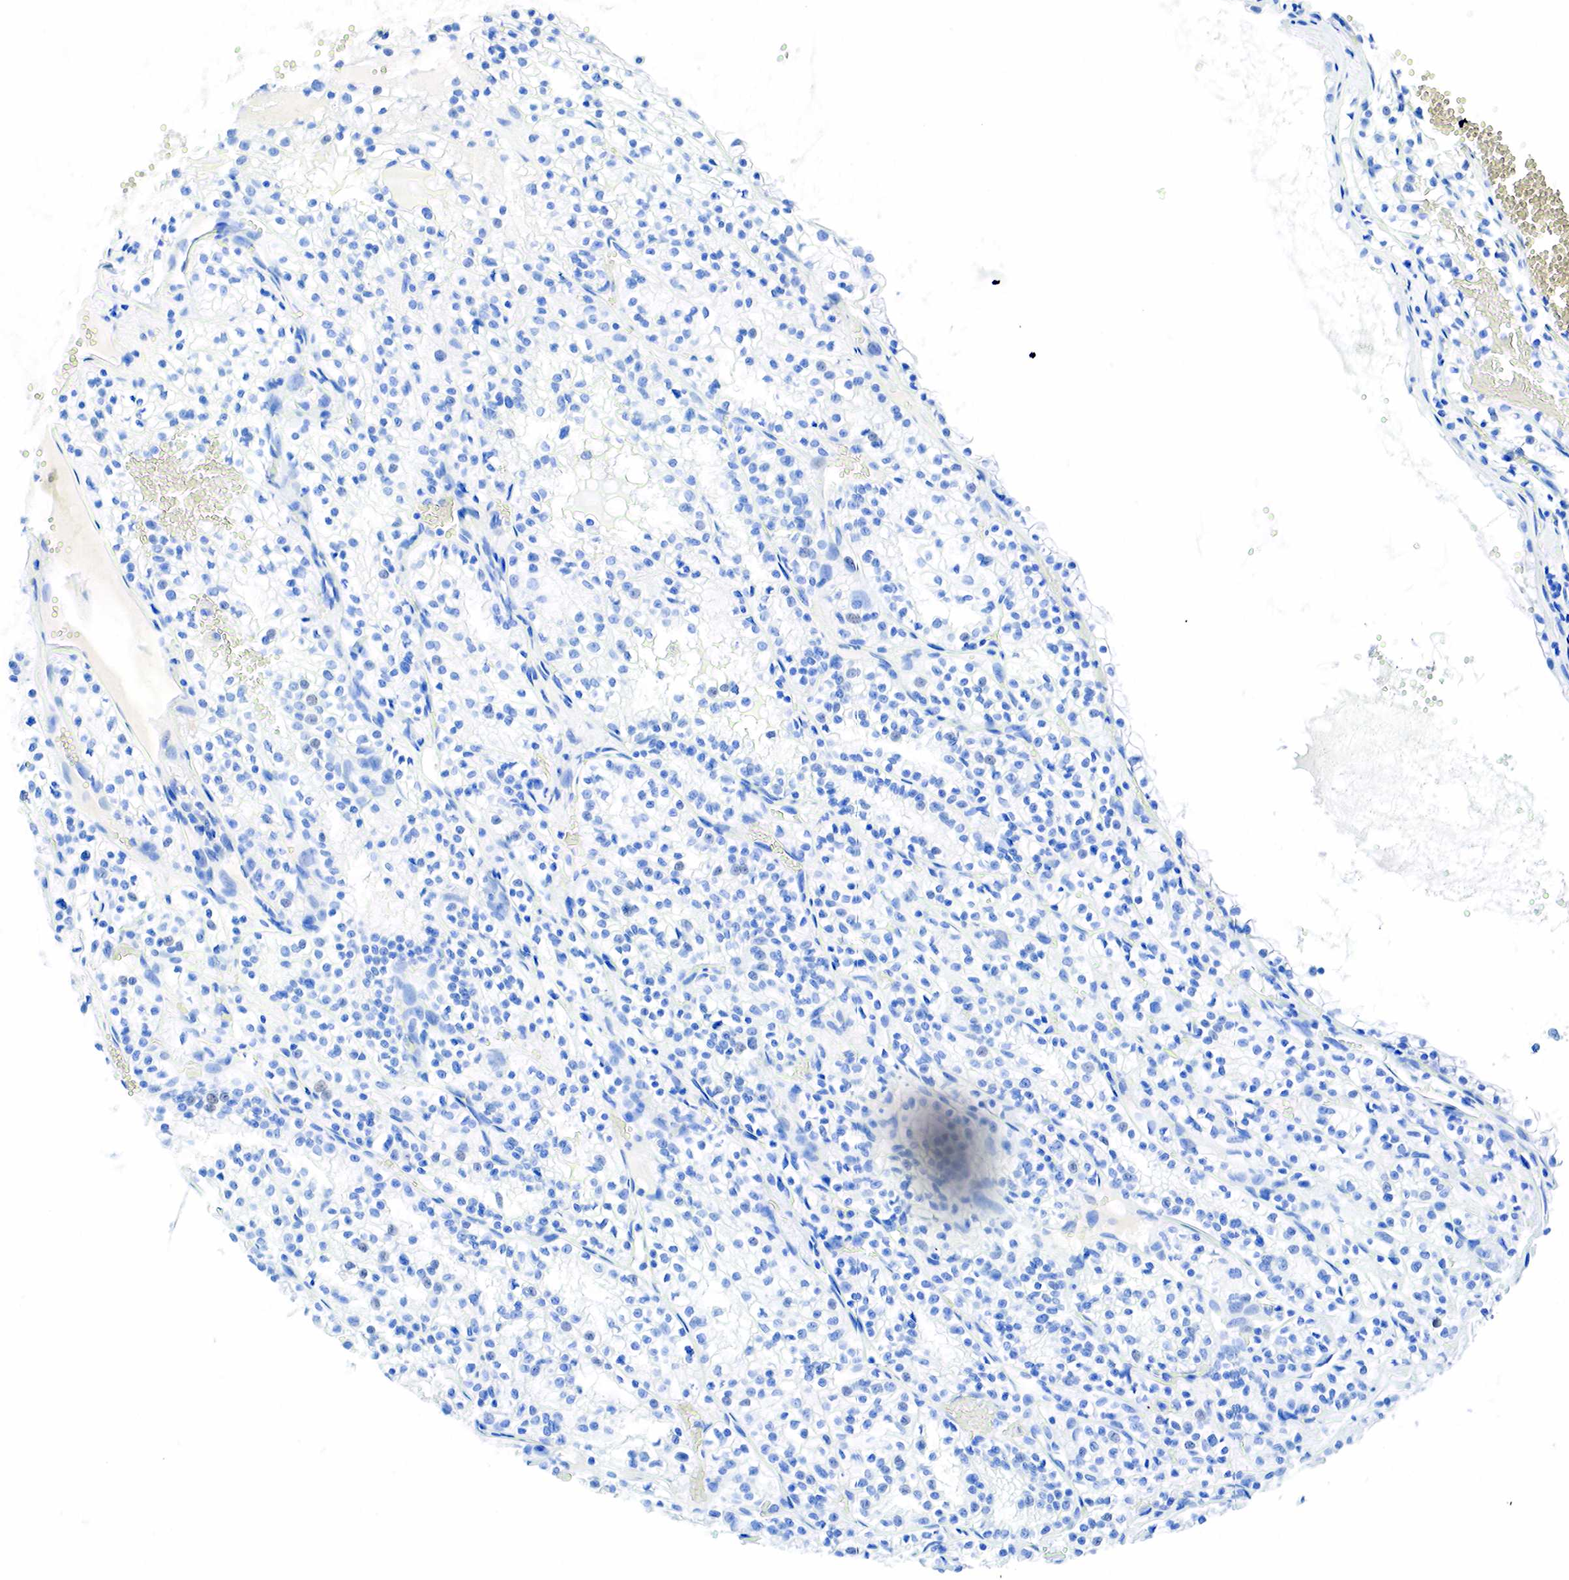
{"staining": {"intensity": "negative", "quantity": "none", "location": "none"}, "tissue": "renal cancer", "cell_type": "Tumor cells", "image_type": "cancer", "snomed": [{"axis": "morphology", "description": "Adenocarcinoma, NOS"}, {"axis": "topography", "description": "Kidney"}], "caption": "Adenocarcinoma (renal) was stained to show a protein in brown. There is no significant expression in tumor cells. (DAB immunohistochemistry, high magnification).", "gene": "INHA", "patient": {"sex": "male", "age": 61}}